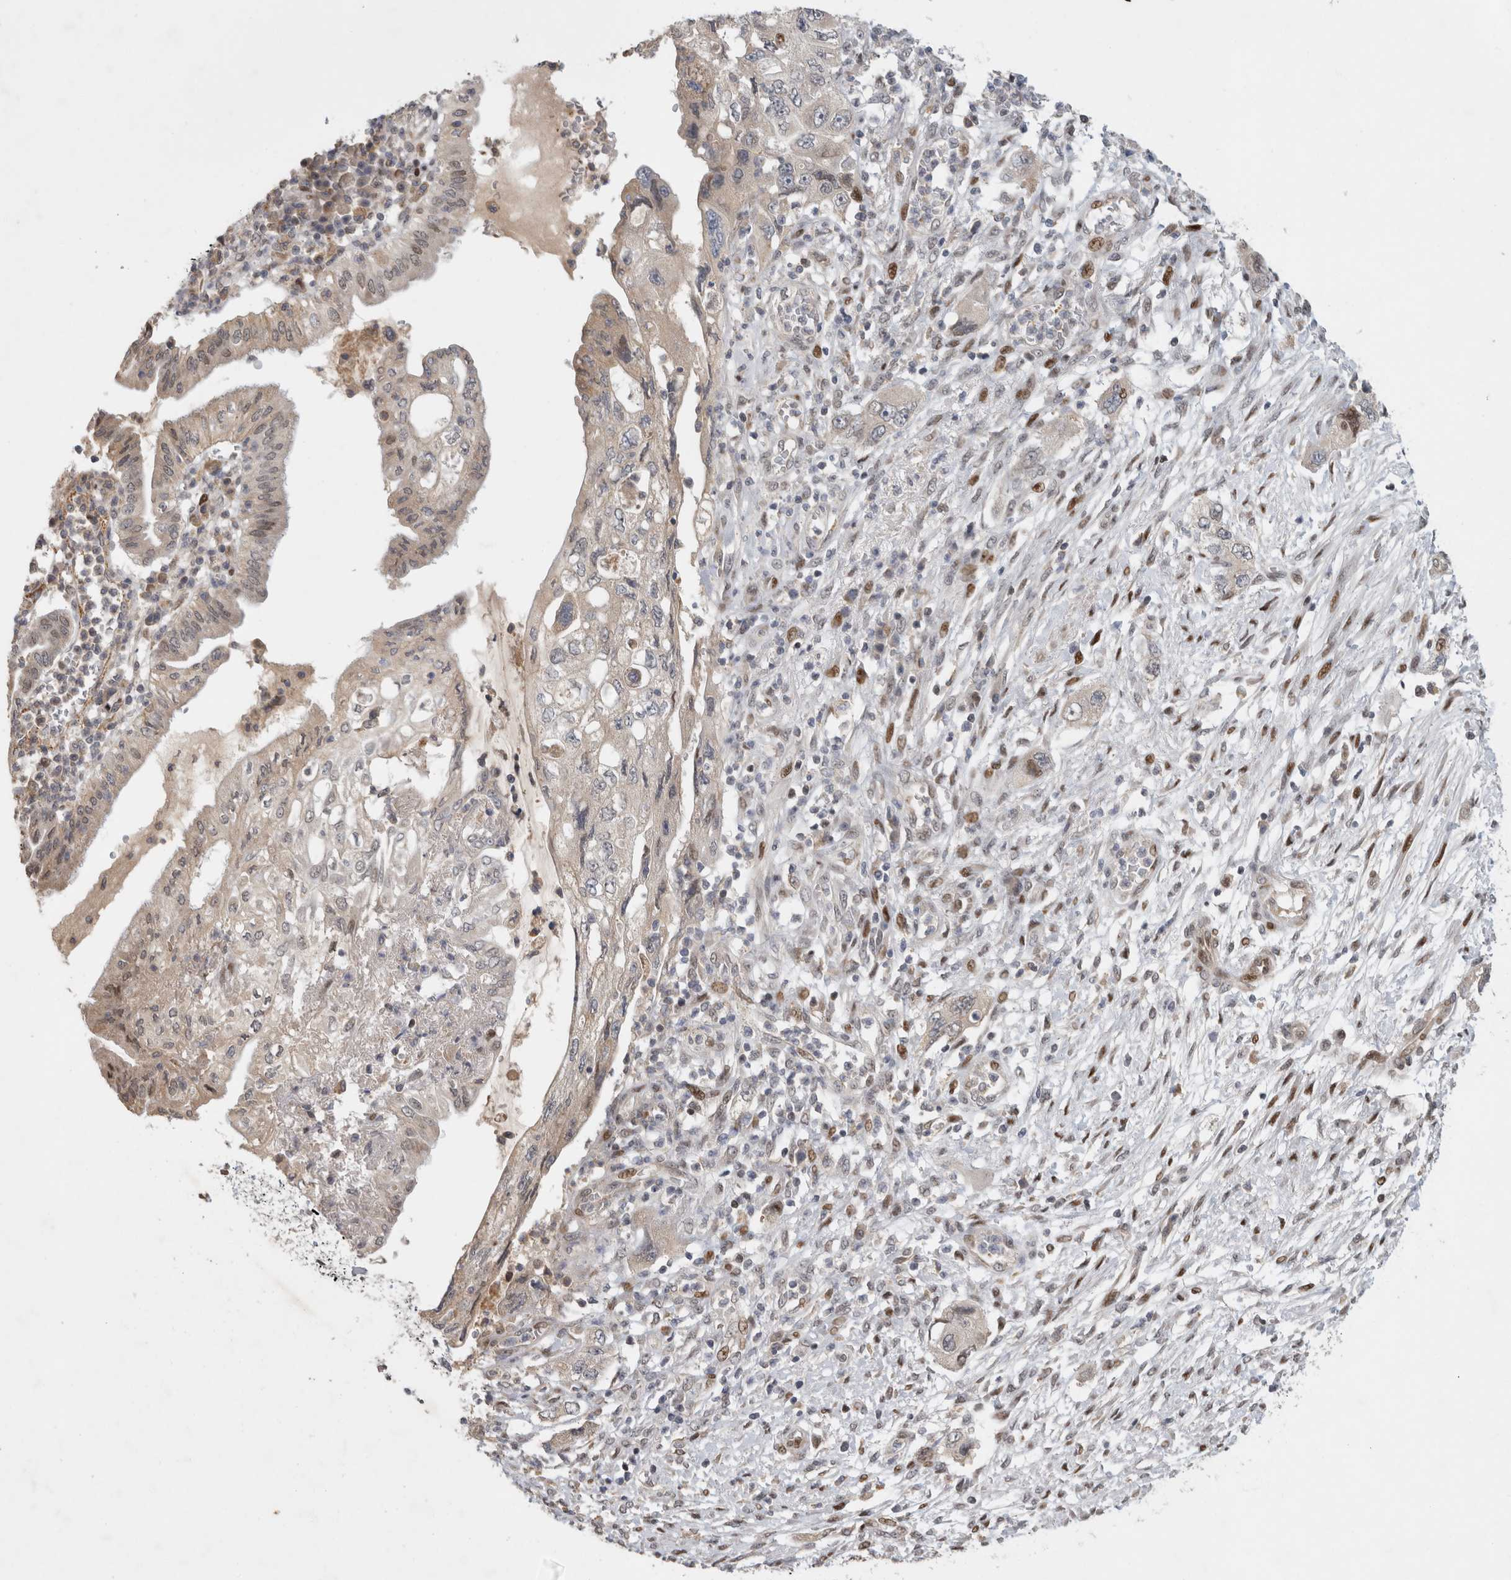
{"staining": {"intensity": "weak", "quantity": "<25%", "location": "nuclear"}, "tissue": "pancreatic cancer", "cell_type": "Tumor cells", "image_type": "cancer", "snomed": [{"axis": "morphology", "description": "Adenocarcinoma, NOS"}, {"axis": "topography", "description": "Pancreas"}], "caption": "Tumor cells are negative for protein expression in human pancreatic adenocarcinoma.", "gene": "C8orf58", "patient": {"sex": "female", "age": 73}}